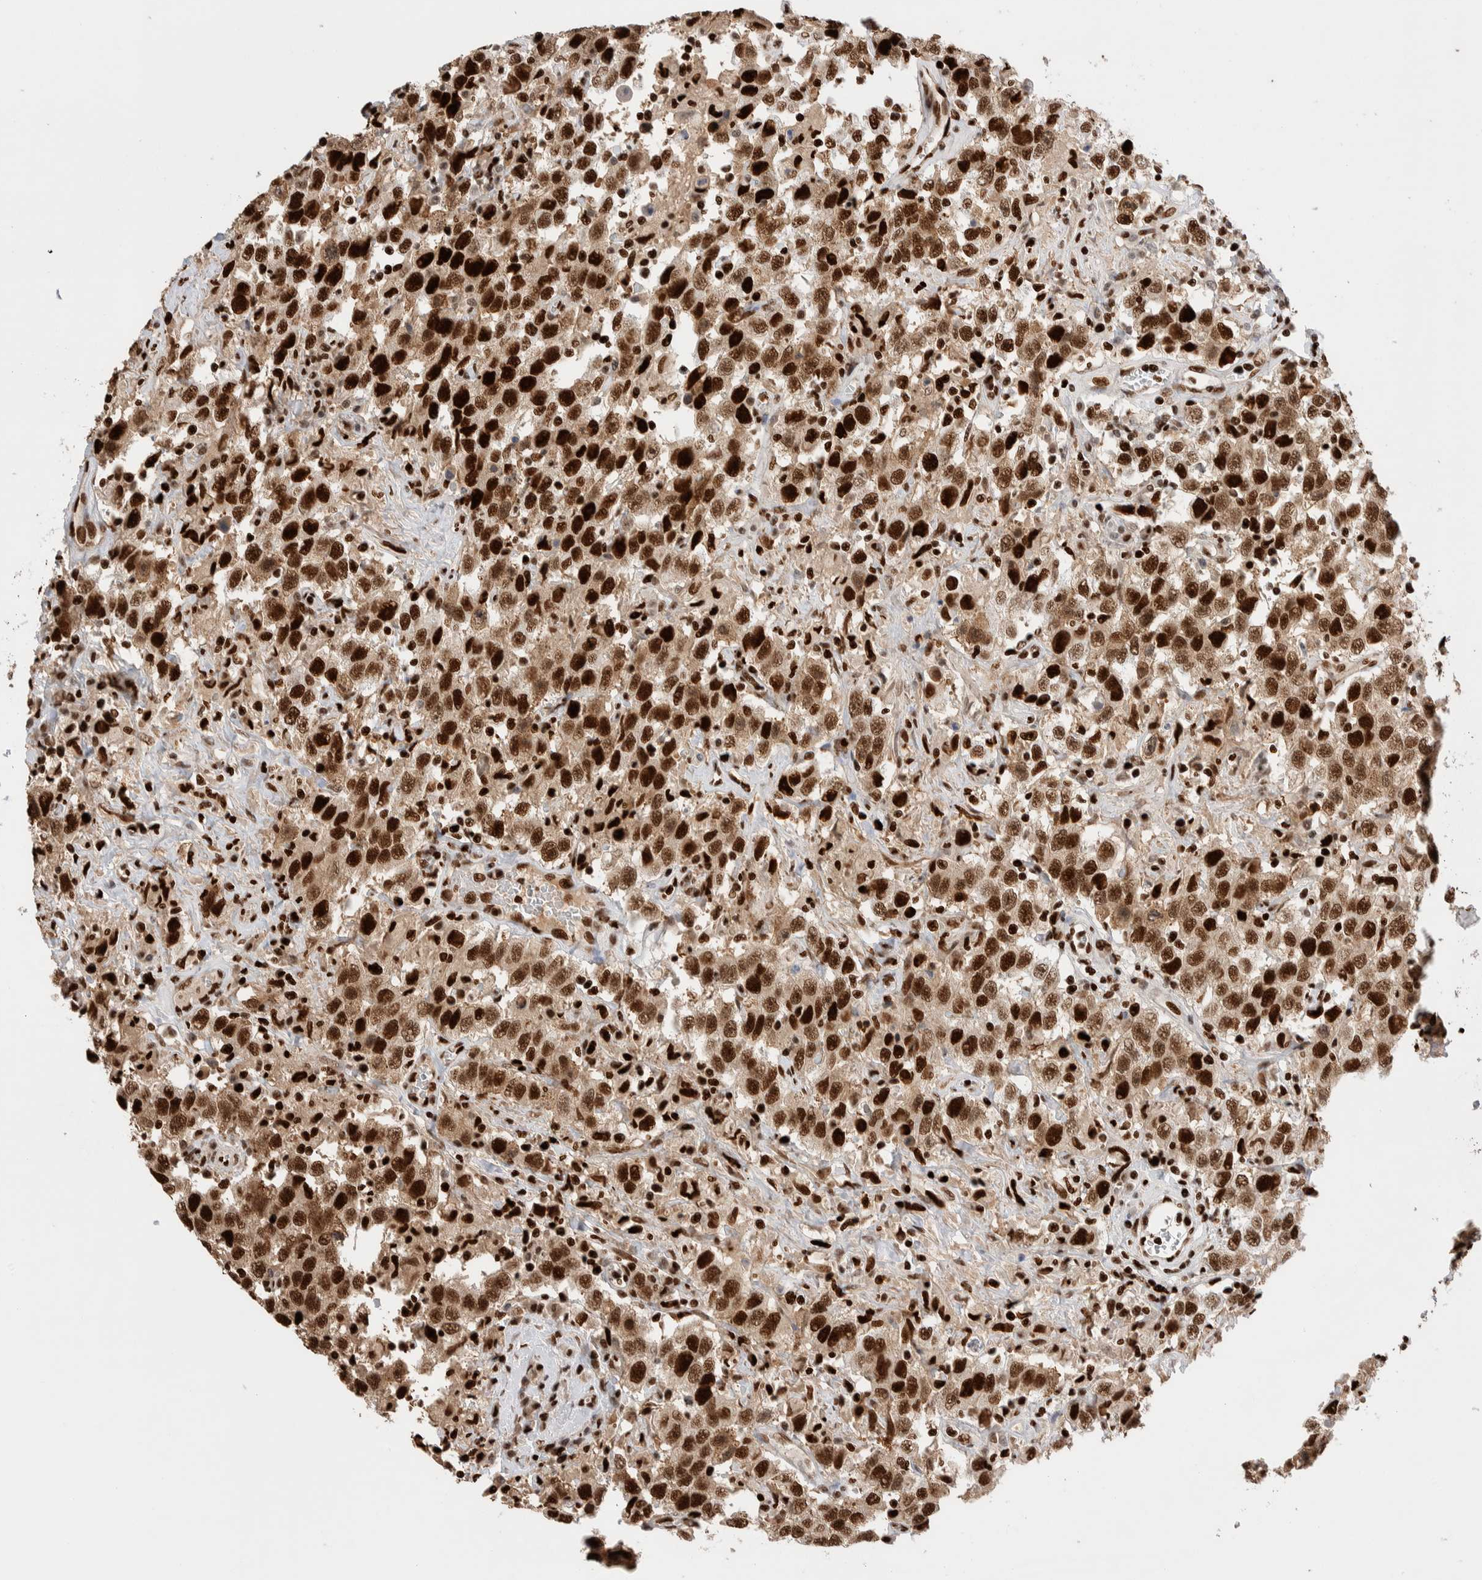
{"staining": {"intensity": "strong", "quantity": ">75%", "location": "cytoplasmic/membranous,nuclear"}, "tissue": "testis cancer", "cell_type": "Tumor cells", "image_type": "cancer", "snomed": [{"axis": "morphology", "description": "Seminoma, NOS"}, {"axis": "topography", "description": "Testis"}], "caption": "Immunohistochemistry (DAB (3,3'-diaminobenzidine)) staining of testis cancer (seminoma) demonstrates strong cytoplasmic/membranous and nuclear protein expression in approximately >75% of tumor cells.", "gene": "RNASEK-C17orf49", "patient": {"sex": "male", "age": 41}}